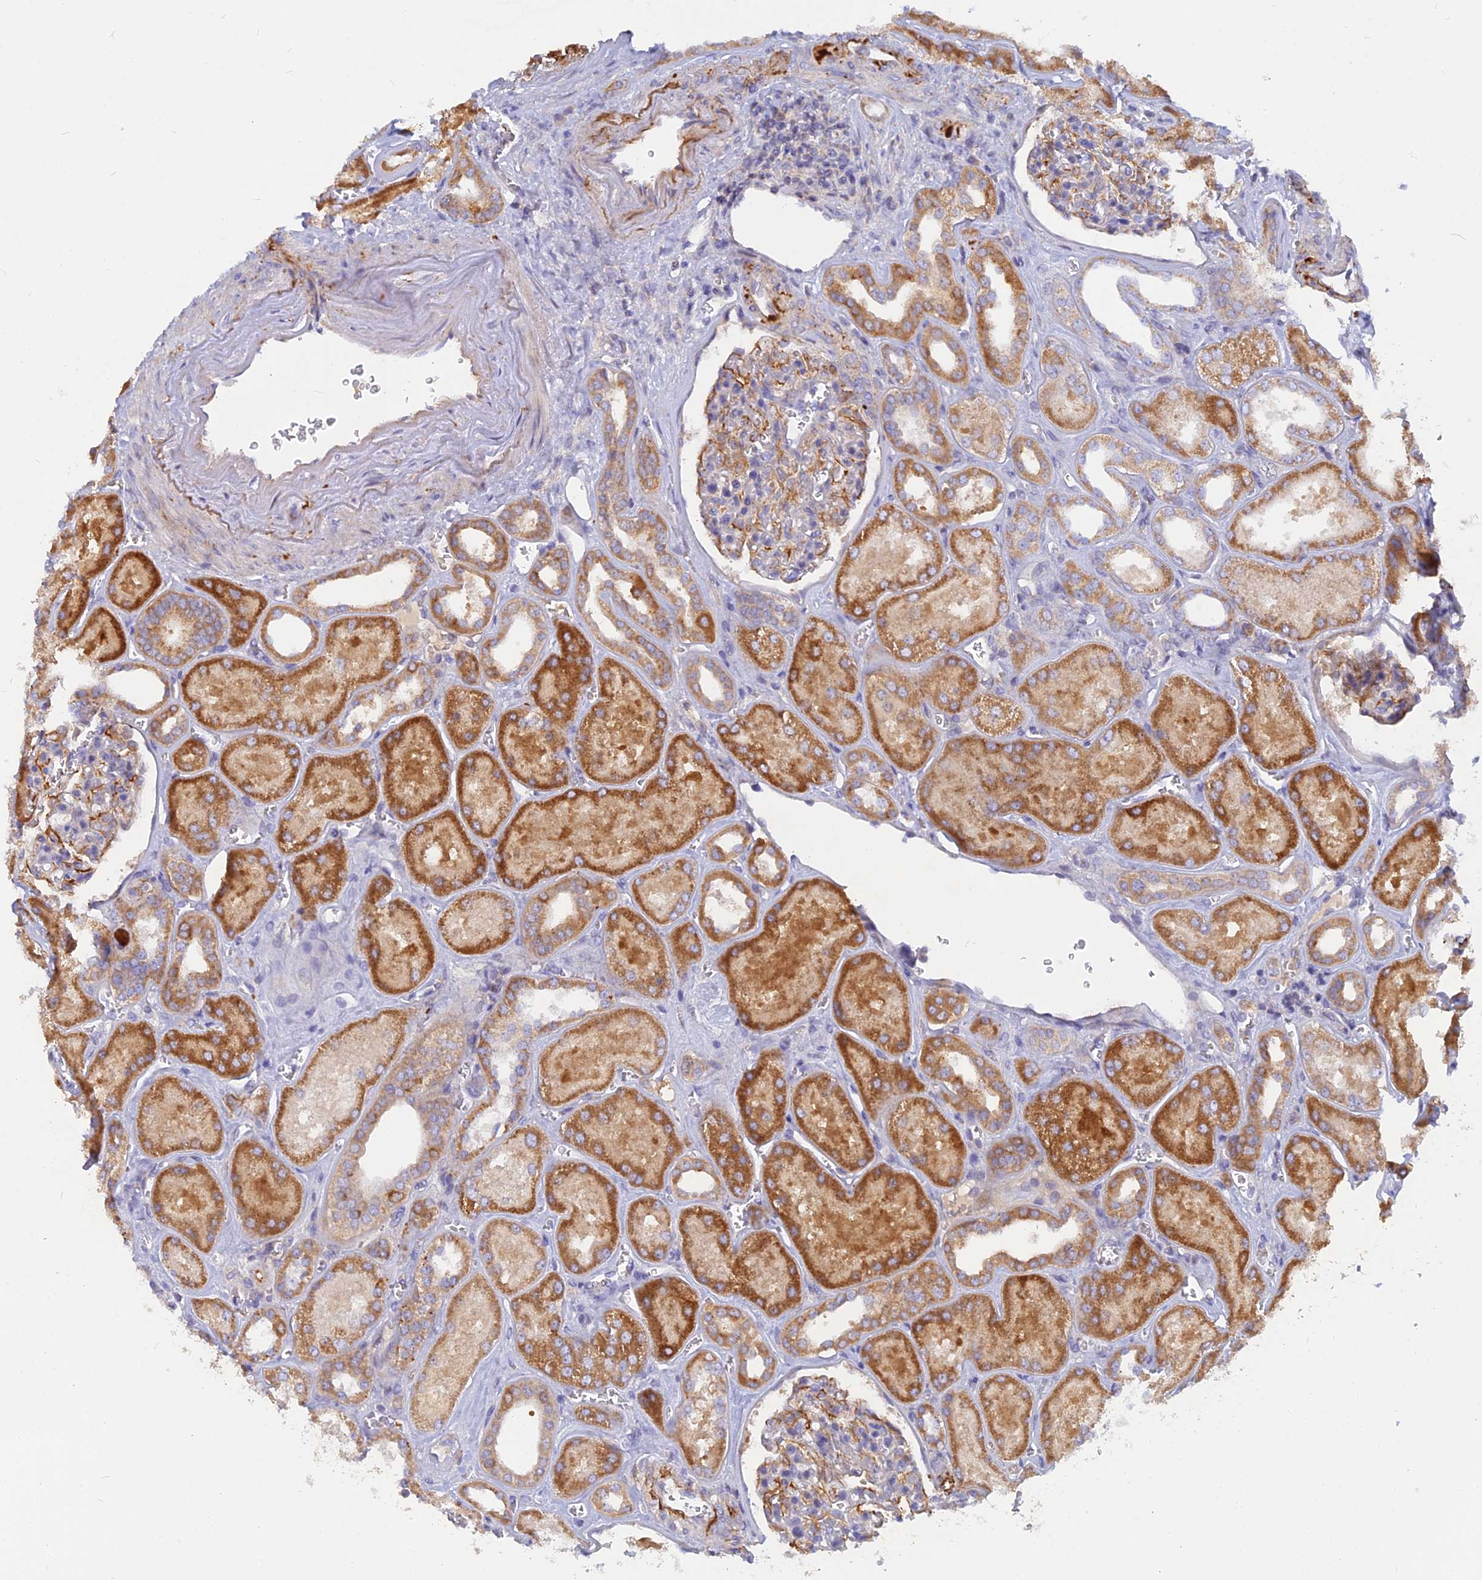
{"staining": {"intensity": "moderate", "quantity": "<25%", "location": "cytoplasmic/membranous"}, "tissue": "kidney", "cell_type": "Cells in glomeruli", "image_type": "normal", "snomed": [{"axis": "morphology", "description": "Normal tissue, NOS"}, {"axis": "morphology", "description": "Adenocarcinoma, NOS"}, {"axis": "topography", "description": "Kidney"}], "caption": "Protein expression analysis of benign kidney exhibits moderate cytoplasmic/membranous expression in approximately <25% of cells in glomeruli.", "gene": "CACNA1B", "patient": {"sex": "female", "age": 68}}